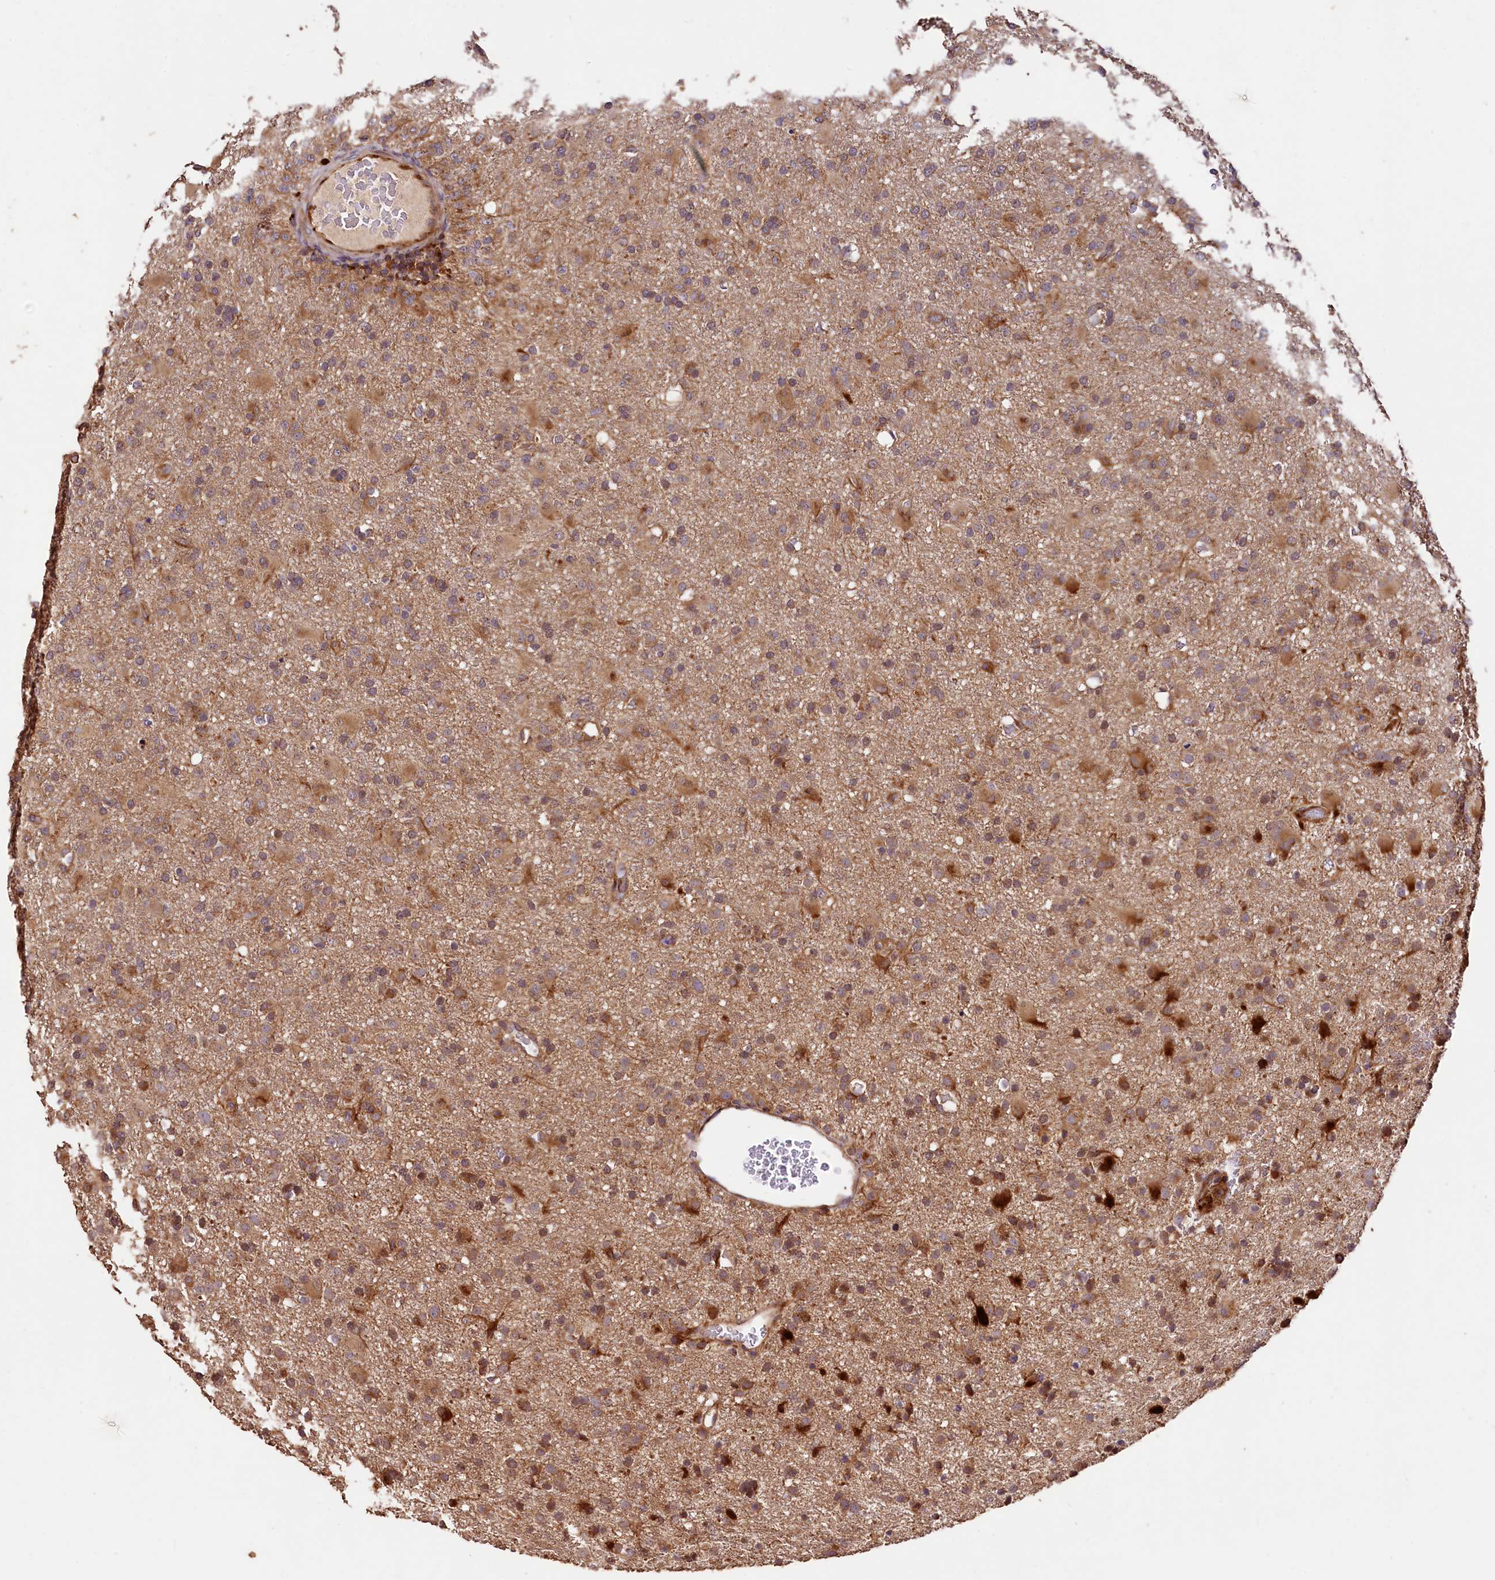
{"staining": {"intensity": "moderate", "quantity": ">75%", "location": "cytoplasmic/membranous"}, "tissue": "glioma", "cell_type": "Tumor cells", "image_type": "cancer", "snomed": [{"axis": "morphology", "description": "Glioma, malignant, Low grade"}, {"axis": "topography", "description": "Brain"}], "caption": "Protein expression analysis of human malignant glioma (low-grade) reveals moderate cytoplasmic/membranous staining in about >75% of tumor cells.", "gene": "RASSF1", "patient": {"sex": "male", "age": 65}}